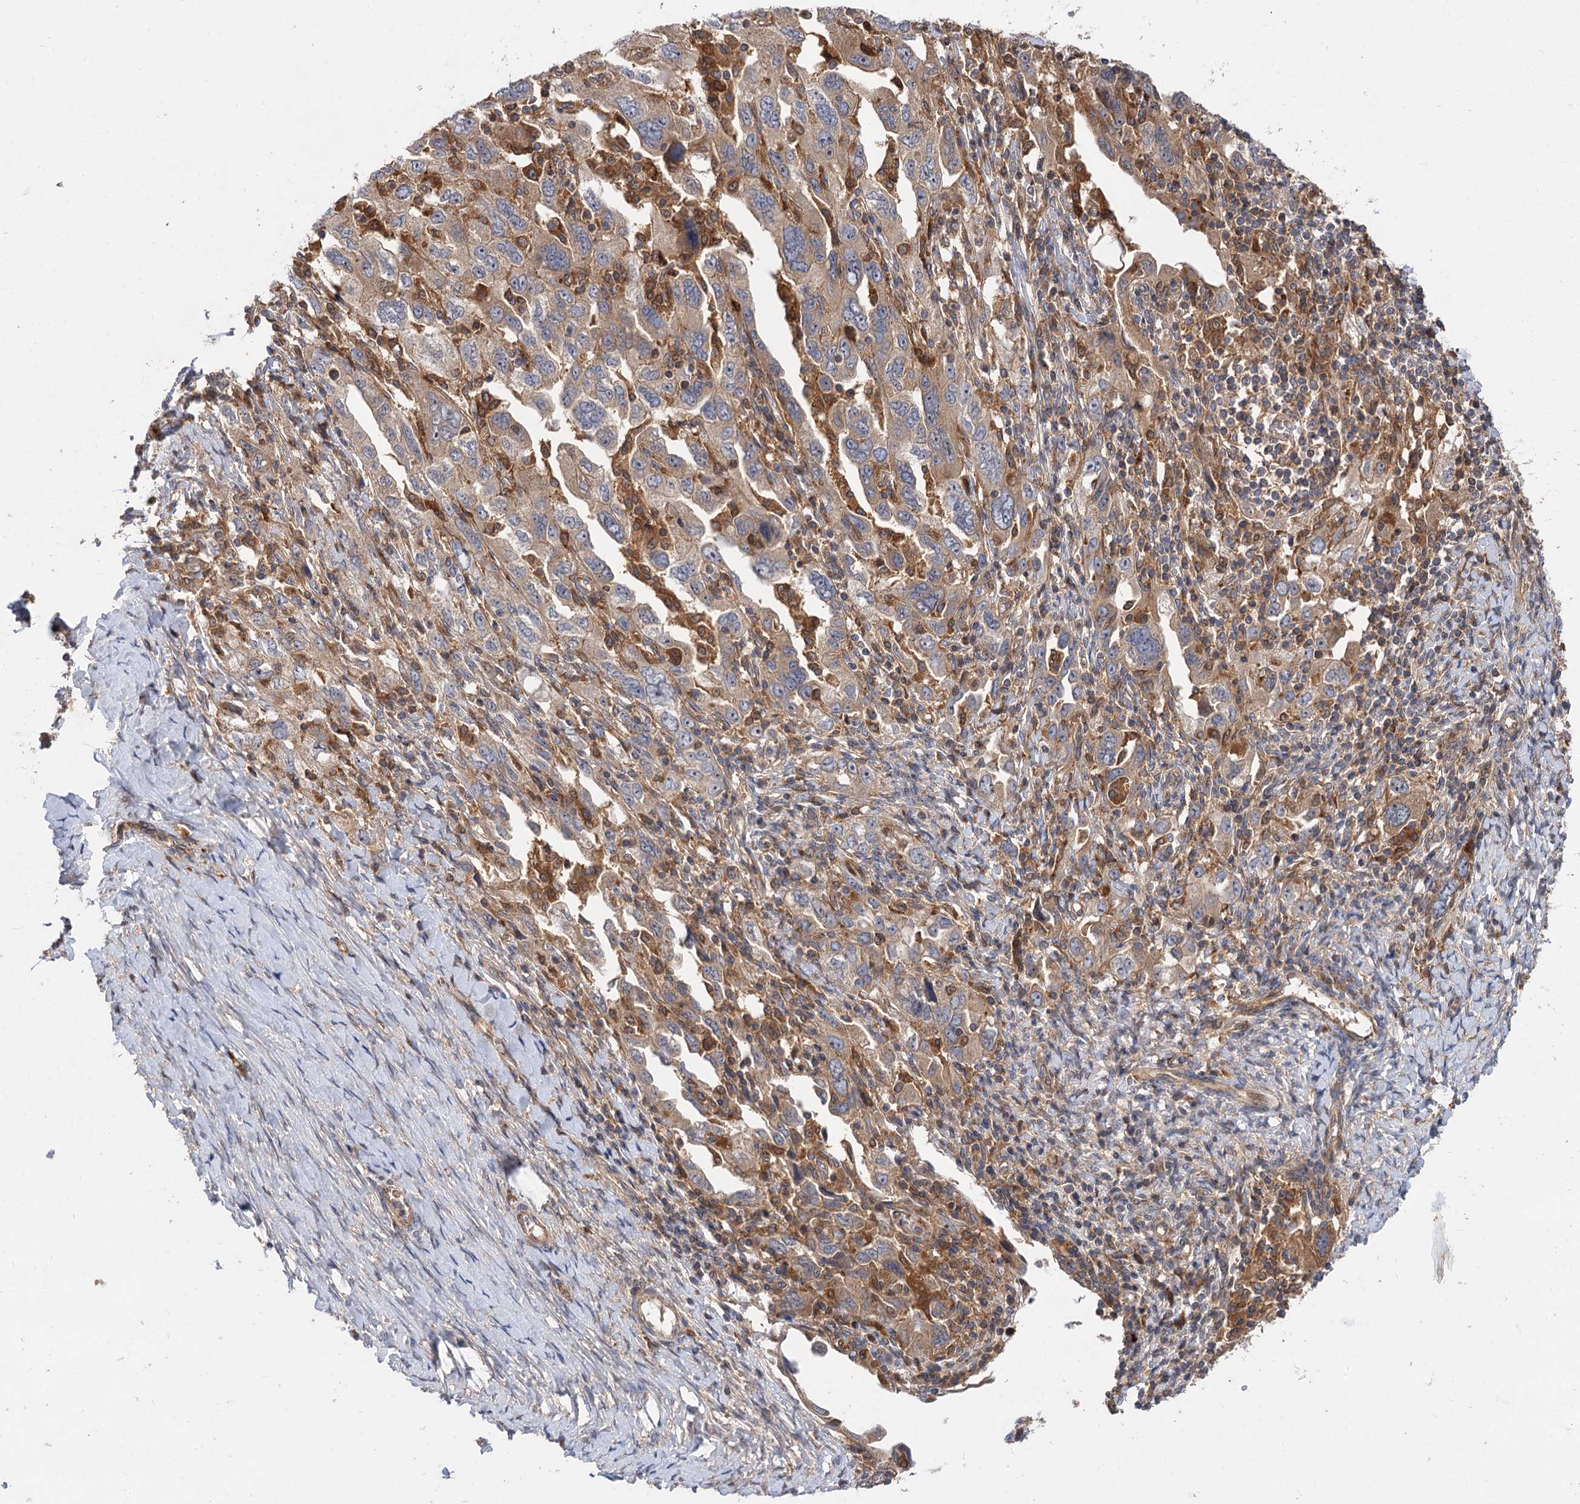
{"staining": {"intensity": "weak", "quantity": "25%-75%", "location": "cytoplasmic/membranous"}, "tissue": "ovarian cancer", "cell_type": "Tumor cells", "image_type": "cancer", "snomed": [{"axis": "morphology", "description": "Carcinoma, NOS"}, {"axis": "morphology", "description": "Cystadenocarcinoma, serous, NOS"}, {"axis": "topography", "description": "Ovary"}], "caption": "Weak cytoplasmic/membranous protein staining is appreciated in about 25%-75% of tumor cells in ovarian cancer (serous cystadenocarcinoma). (Brightfield microscopy of DAB IHC at high magnification).", "gene": "PATL1", "patient": {"sex": "female", "age": 69}}